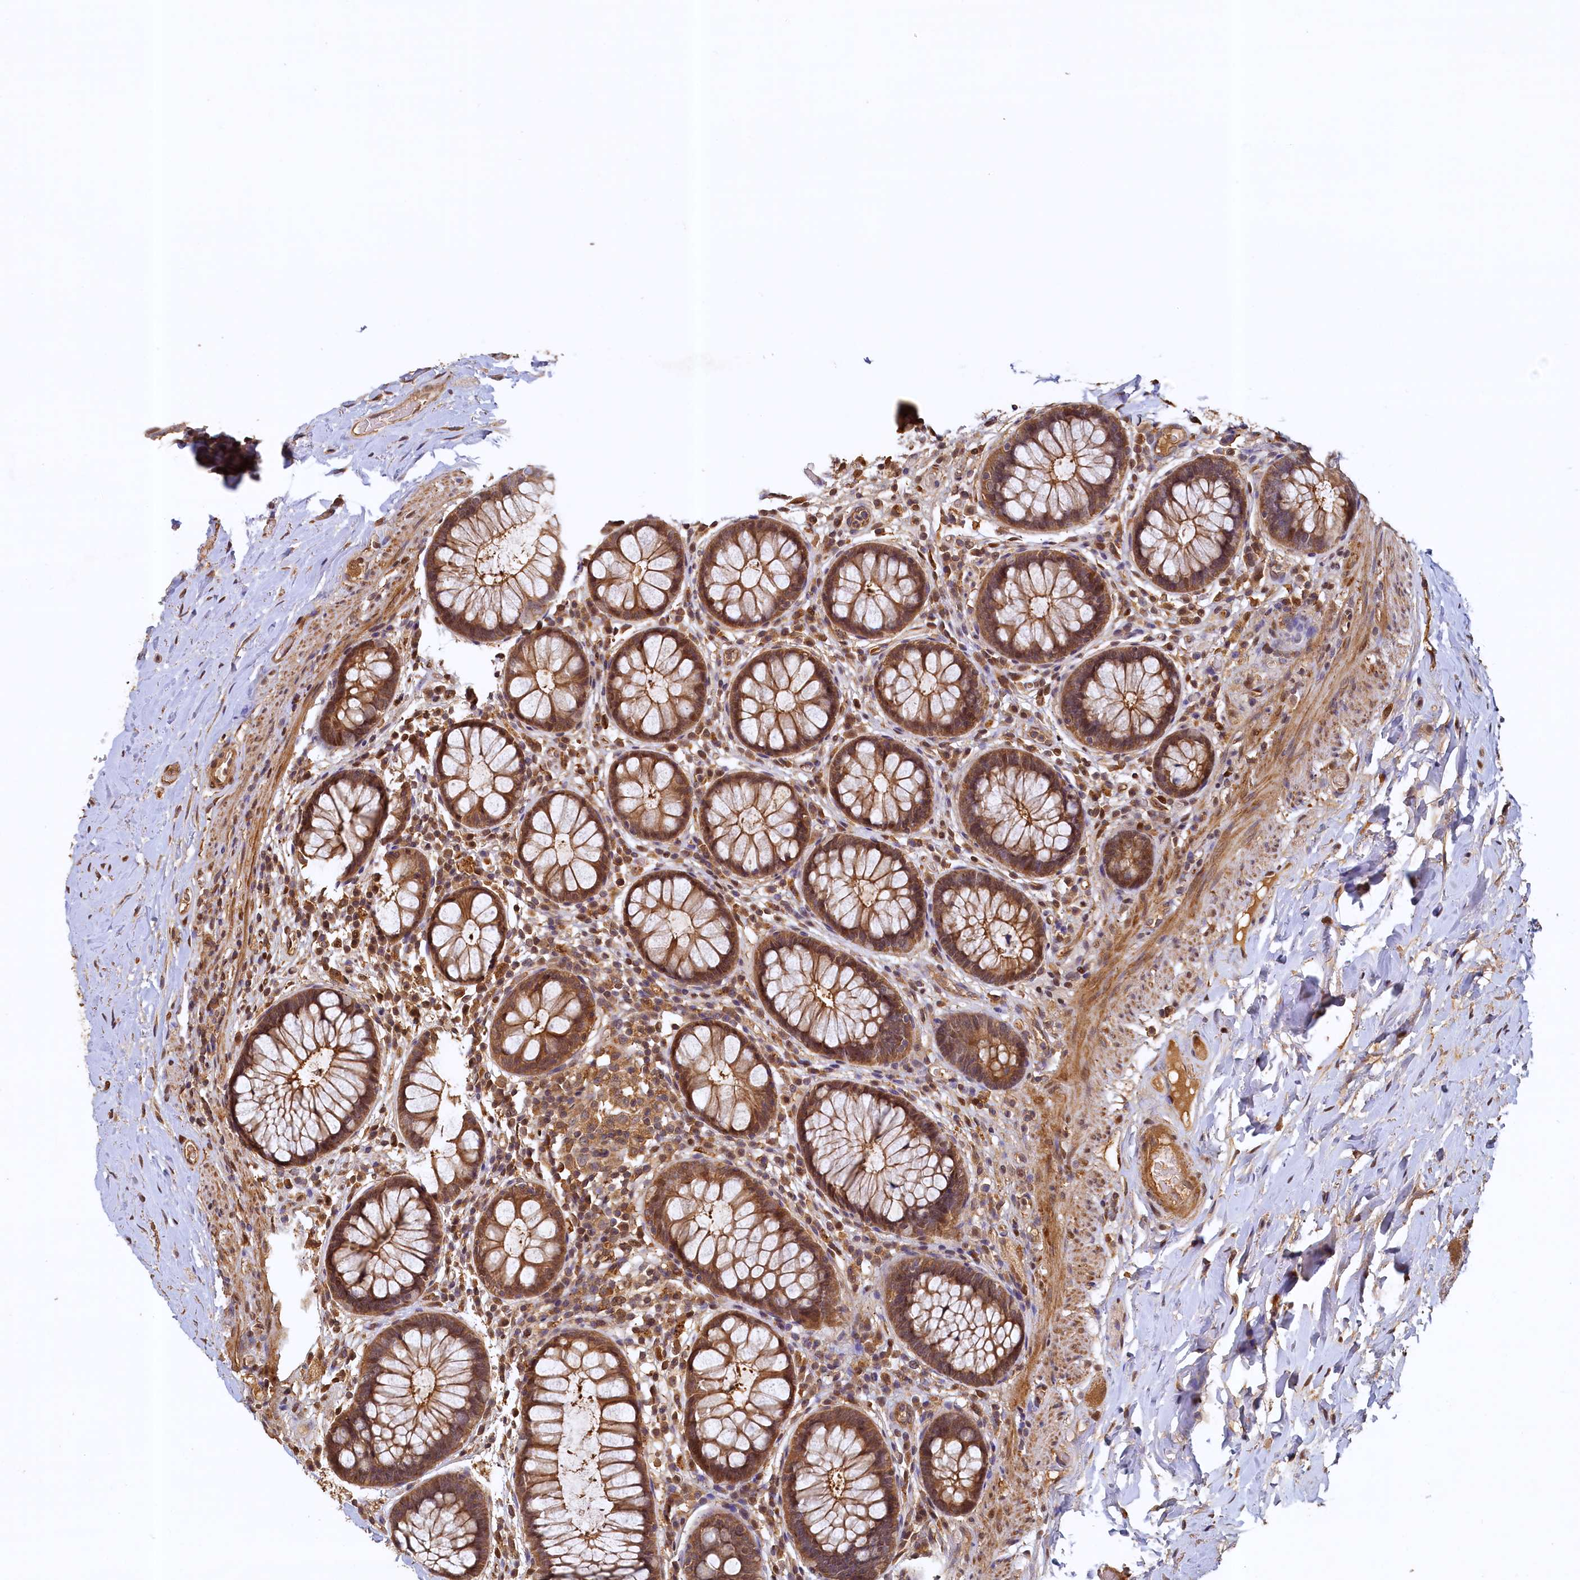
{"staining": {"intensity": "moderate", "quantity": ">75%", "location": "cytoplasmic/membranous,nuclear"}, "tissue": "rectum", "cell_type": "Glandular cells", "image_type": "normal", "snomed": [{"axis": "morphology", "description": "Normal tissue, NOS"}, {"axis": "topography", "description": "Rectum"}], "caption": "High-power microscopy captured an immunohistochemistry (IHC) photomicrograph of benign rectum, revealing moderate cytoplasmic/membranous,nuclear staining in about >75% of glandular cells. Ihc stains the protein in brown and the nuclei are stained blue.", "gene": "UBL7", "patient": {"sex": "male", "age": 83}}